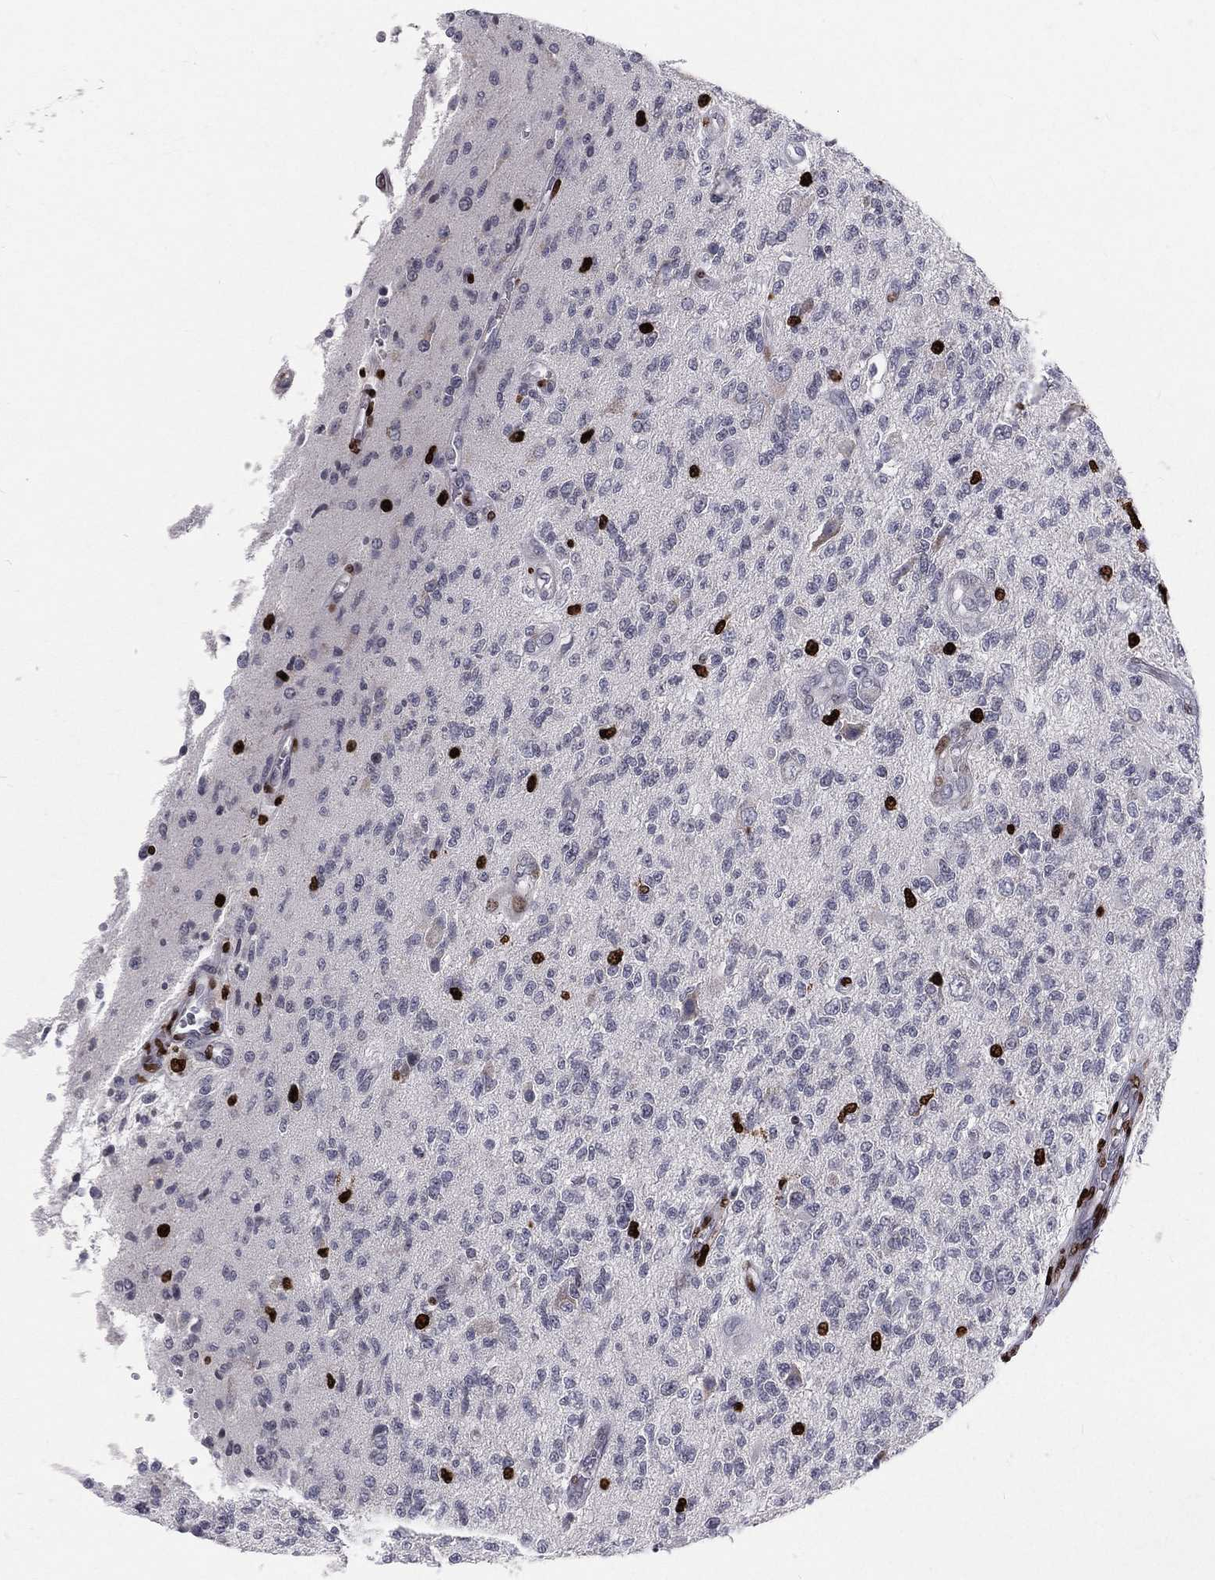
{"staining": {"intensity": "negative", "quantity": "none", "location": "none"}, "tissue": "glioma", "cell_type": "Tumor cells", "image_type": "cancer", "snomed": [{"axis": "morphology", "description": "Glioma, malignant, High grade"}, {"axis": "topography", "description": "Brain"}], "caption": "A high-resolution photomicrograph shows immunohistochemistry (IHC) staining of high-grade glioma (malignant), which demonstrates no significant expression in tumor cells.", "gene": "MNDA", "patient": {"sex": "male", "age": 56}}